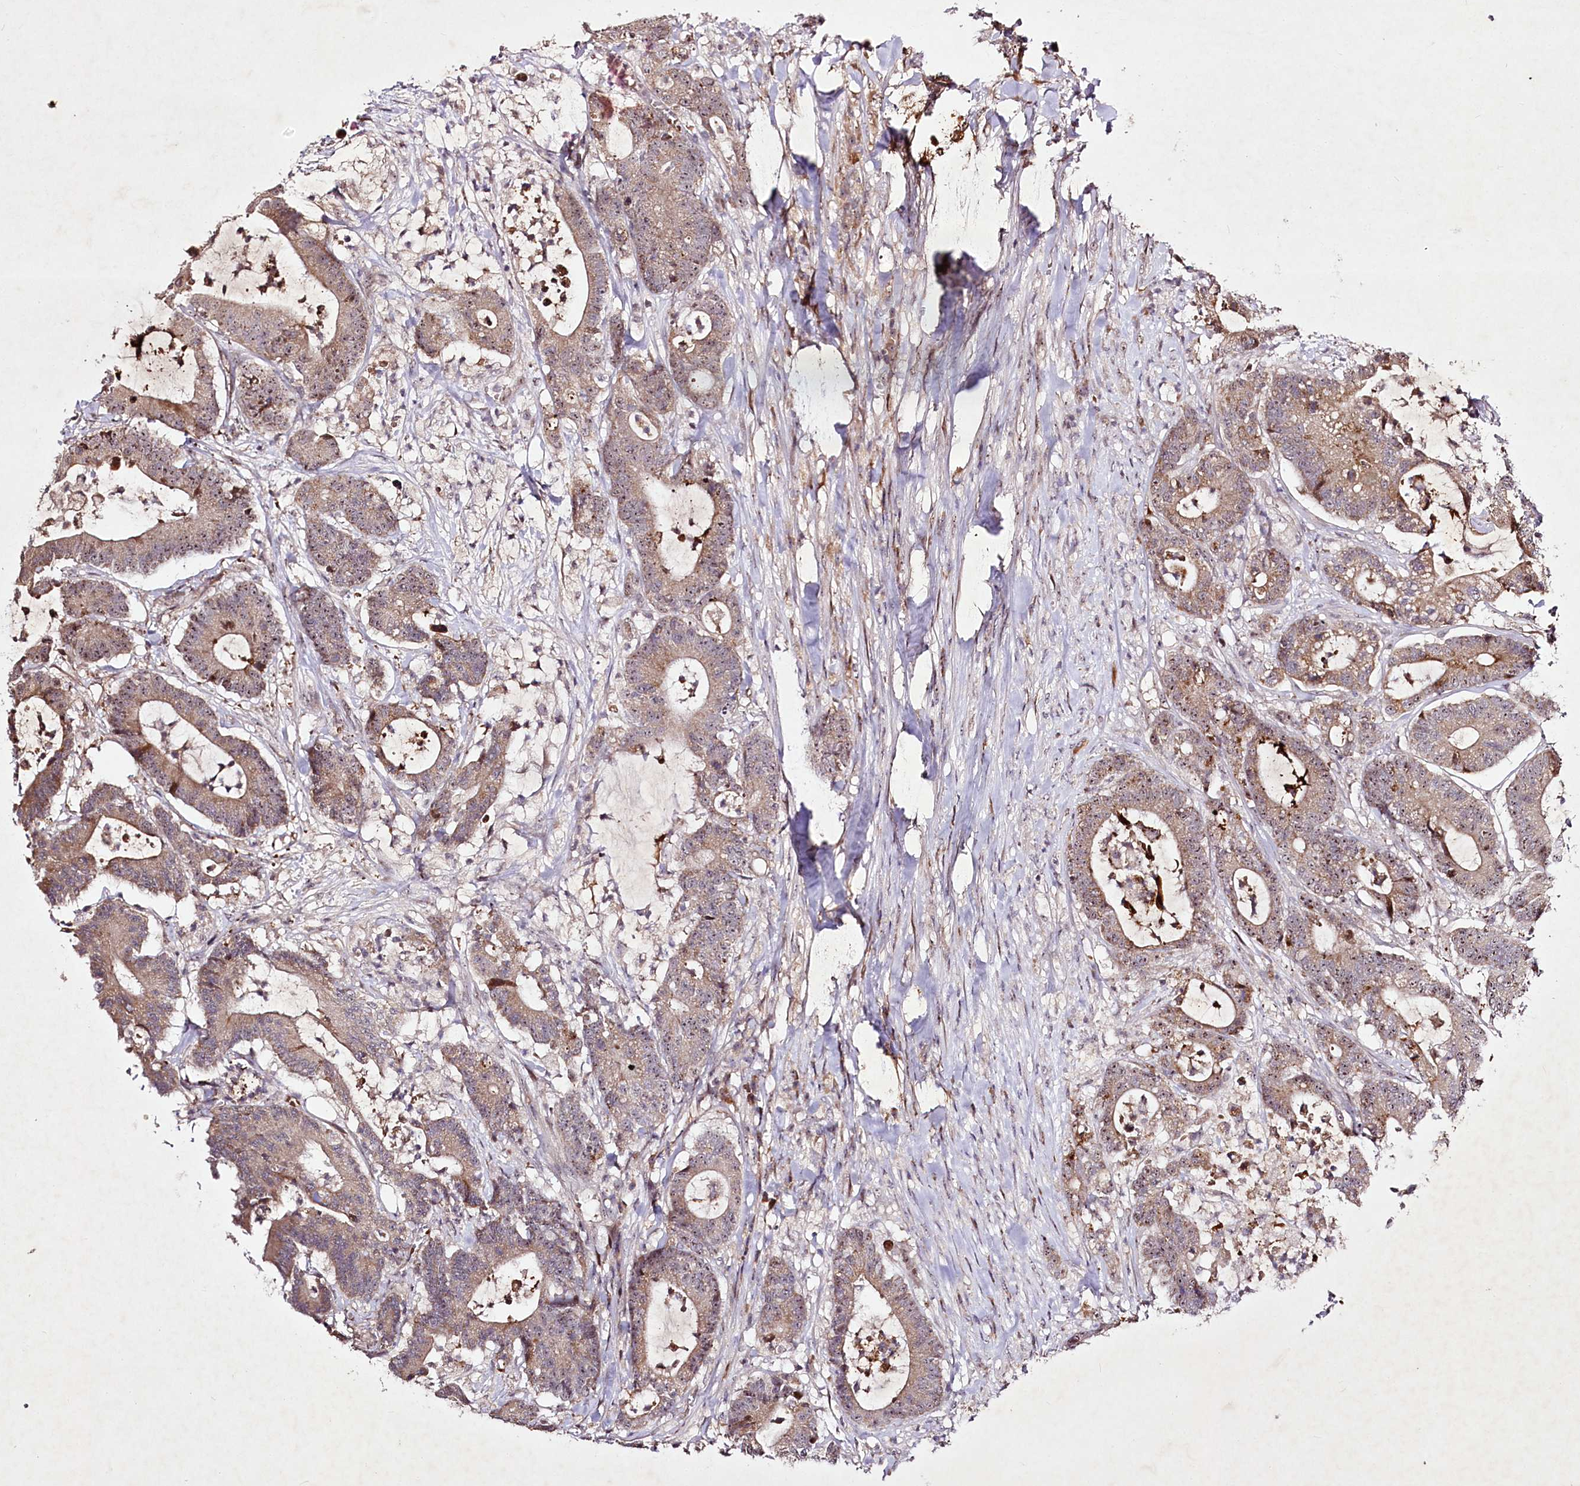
{"staining": {"intensity": "moderate", "quantity": "25%-75%", "location": "cytoplasmic/membranous"}, "tissue": "colorectal cancer", "cell_type": "Tumor cells", "image_type": "cancer", "snomed": [{"axis": "morphology", "description": "Adenocarcinoma, NOS"}, {"axis": "topography", "description": "Colon"}], "caption": "Immunohistochemistry (DAB) staining of colorectal cancer displays moderate cytoplasmic/membranous protein expression in approximately 25%-75% of tumor cells.", "gene": "DMP1", "patient": {"sex": "female", "age": 84}}